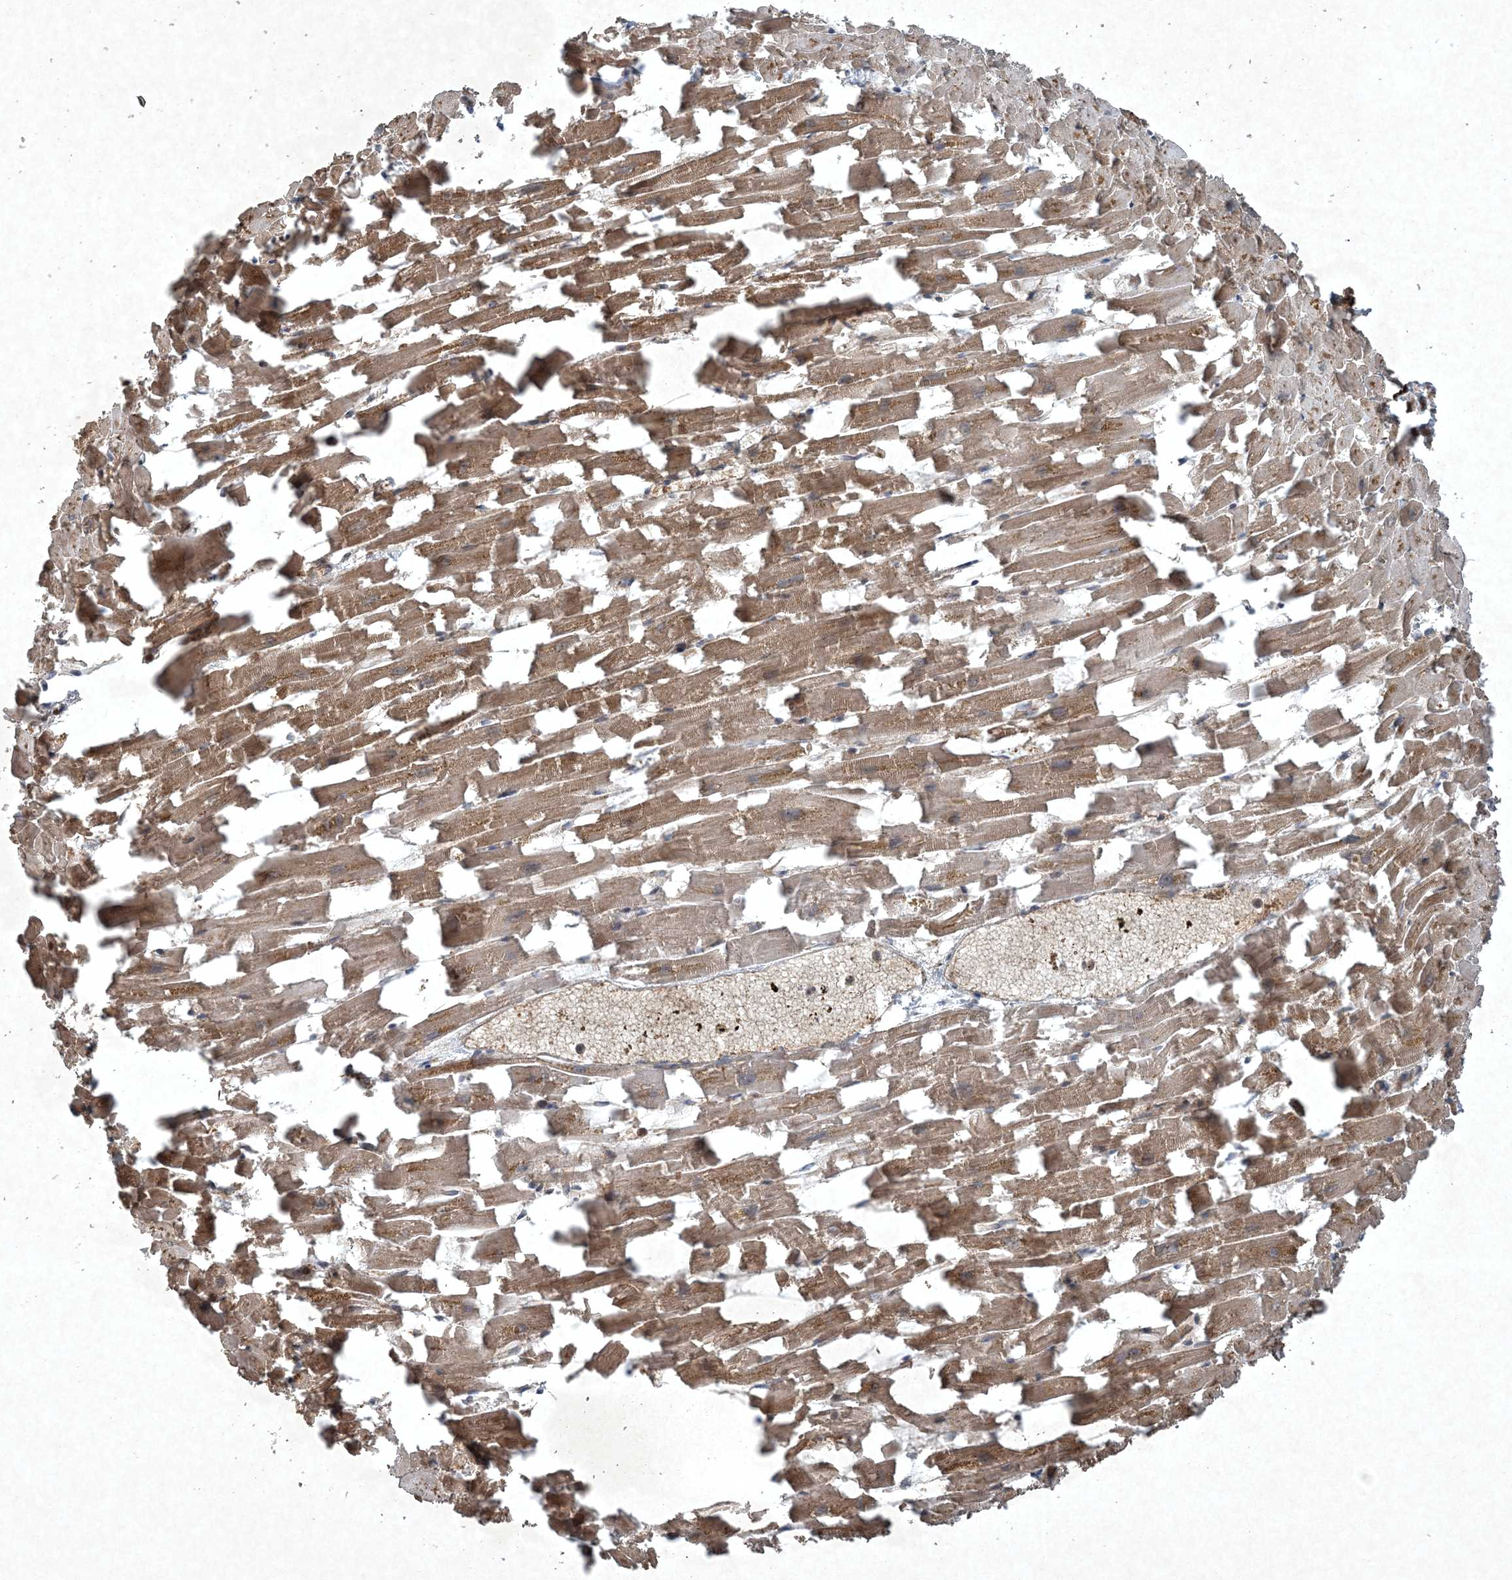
{"staining": {"intensity": "moderate", "quantity": ">75%", "location": "cytoplasmic/membranous"}, "tissue": "heart muscle", "cell_type": "Cardiomyocytes", "image_type": "normal", "snomed": [{"axis": "morphology", "description": "Normal tissue, NOS"}, {"axis": "topography", "description": "Heart"}], "caption": "Protein expression analysis of benign heart muscle exhibits moderate cytoplasmic/membranous expression in about >75% of cardiomyocytes. The protein of interest is shown in brown color, while the nuclei are stained blue.", "gene": "GNG5", "patient": {"sex": "female", "age": 64}}